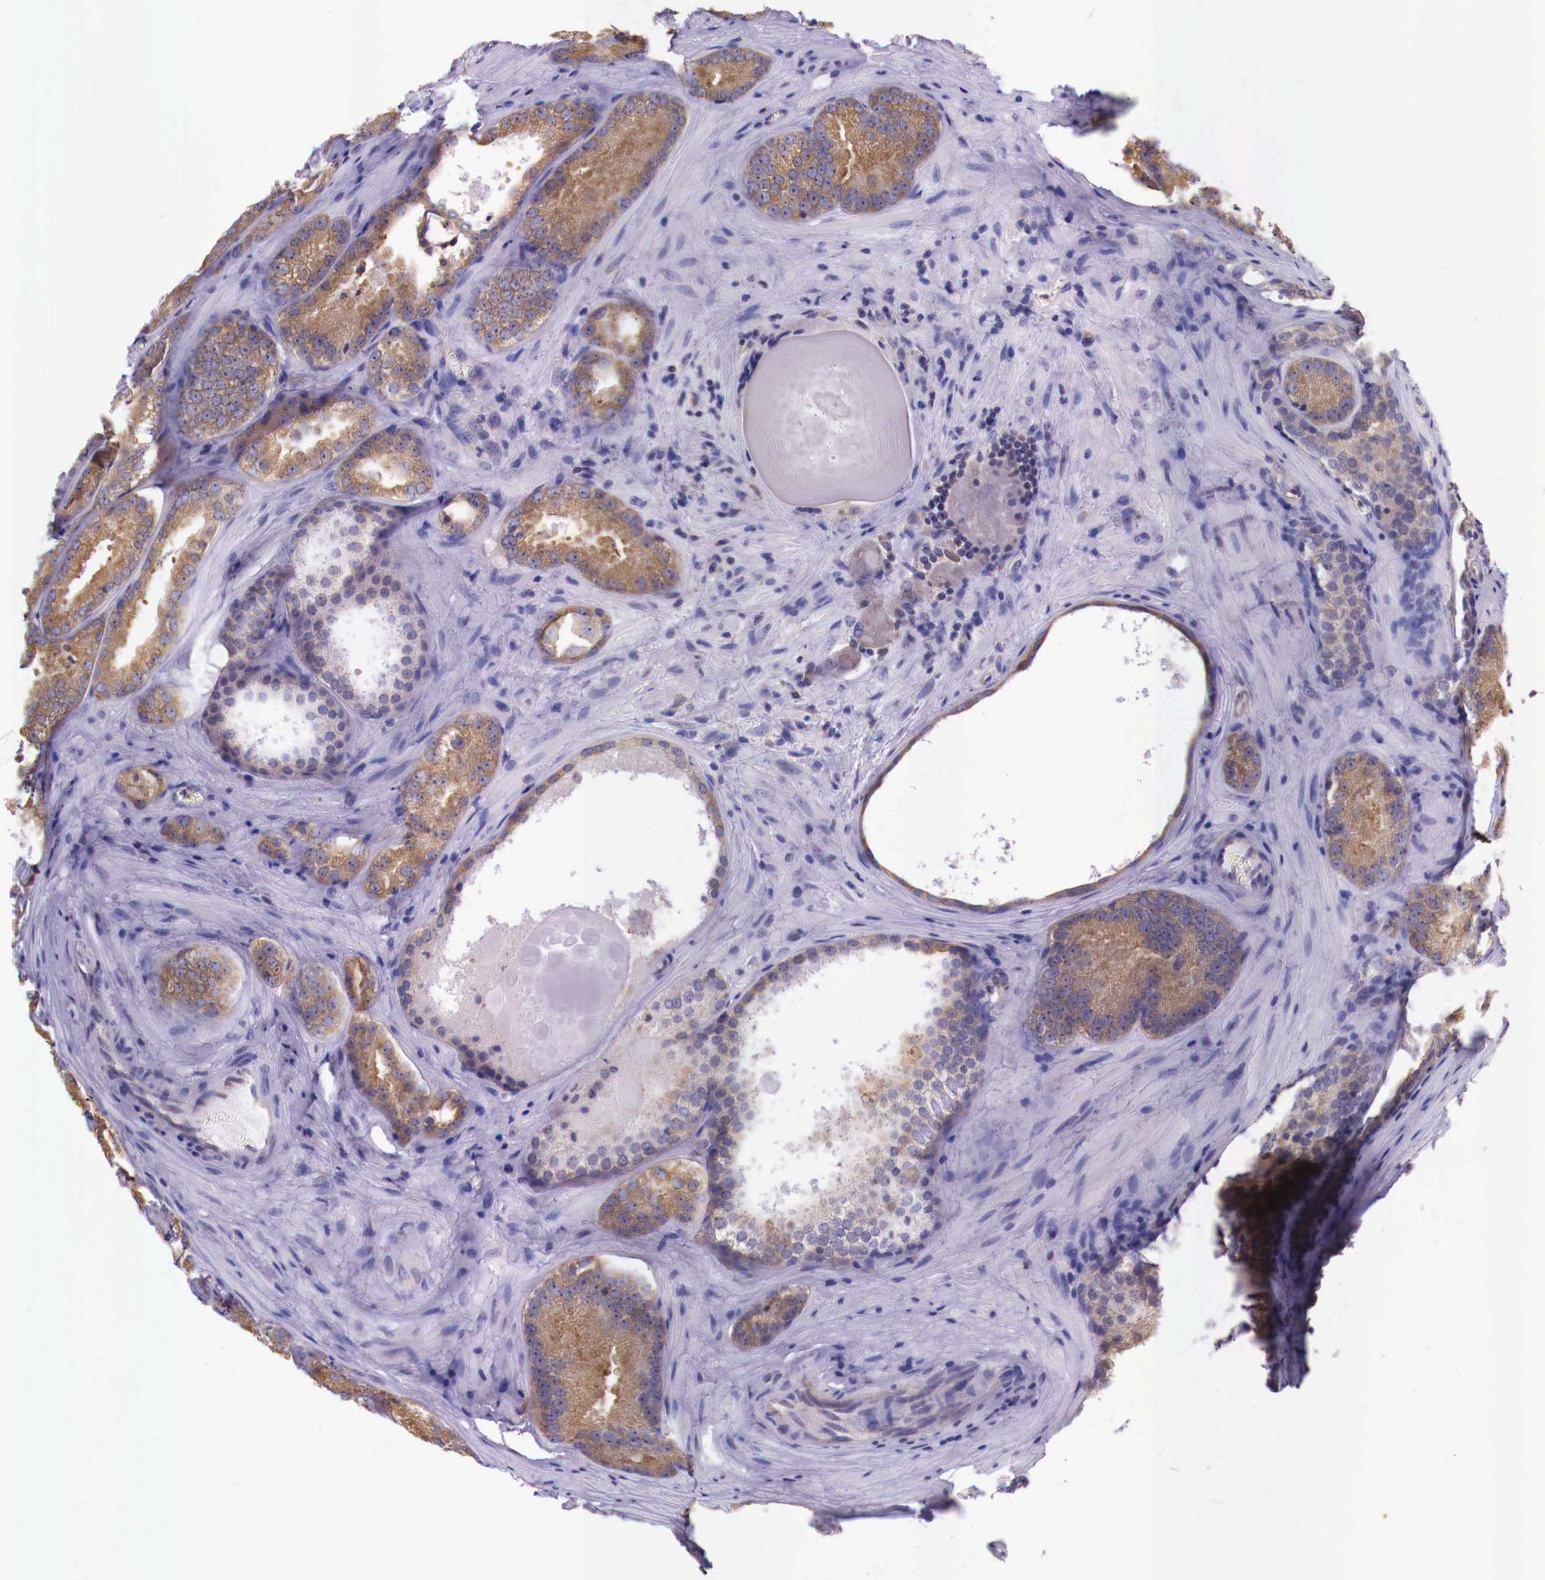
{"staining": {"intensity": "moderate", "quantity": ">75%", "location": "cytoplasmic/membranous"}, "tissue": "prostate cancer", "cell_type": "Tumor cells", "image_type": "cancer", "snomed": [{"axis": "morphology", "description": "Adenocarcinoma, Medium grade"}, {"axis": "topography", "description": "Prostate"}], "caption": "Immunohistochemistry (IHC) (DAB) staining of prostate medium-grade adenocarcinoma reveals moderate cytoplasmic/membranous protein staining in about >75% of tumor cells.", "gene": "GRIPAP1", "patient": {"sex": "male", "age": 60}}